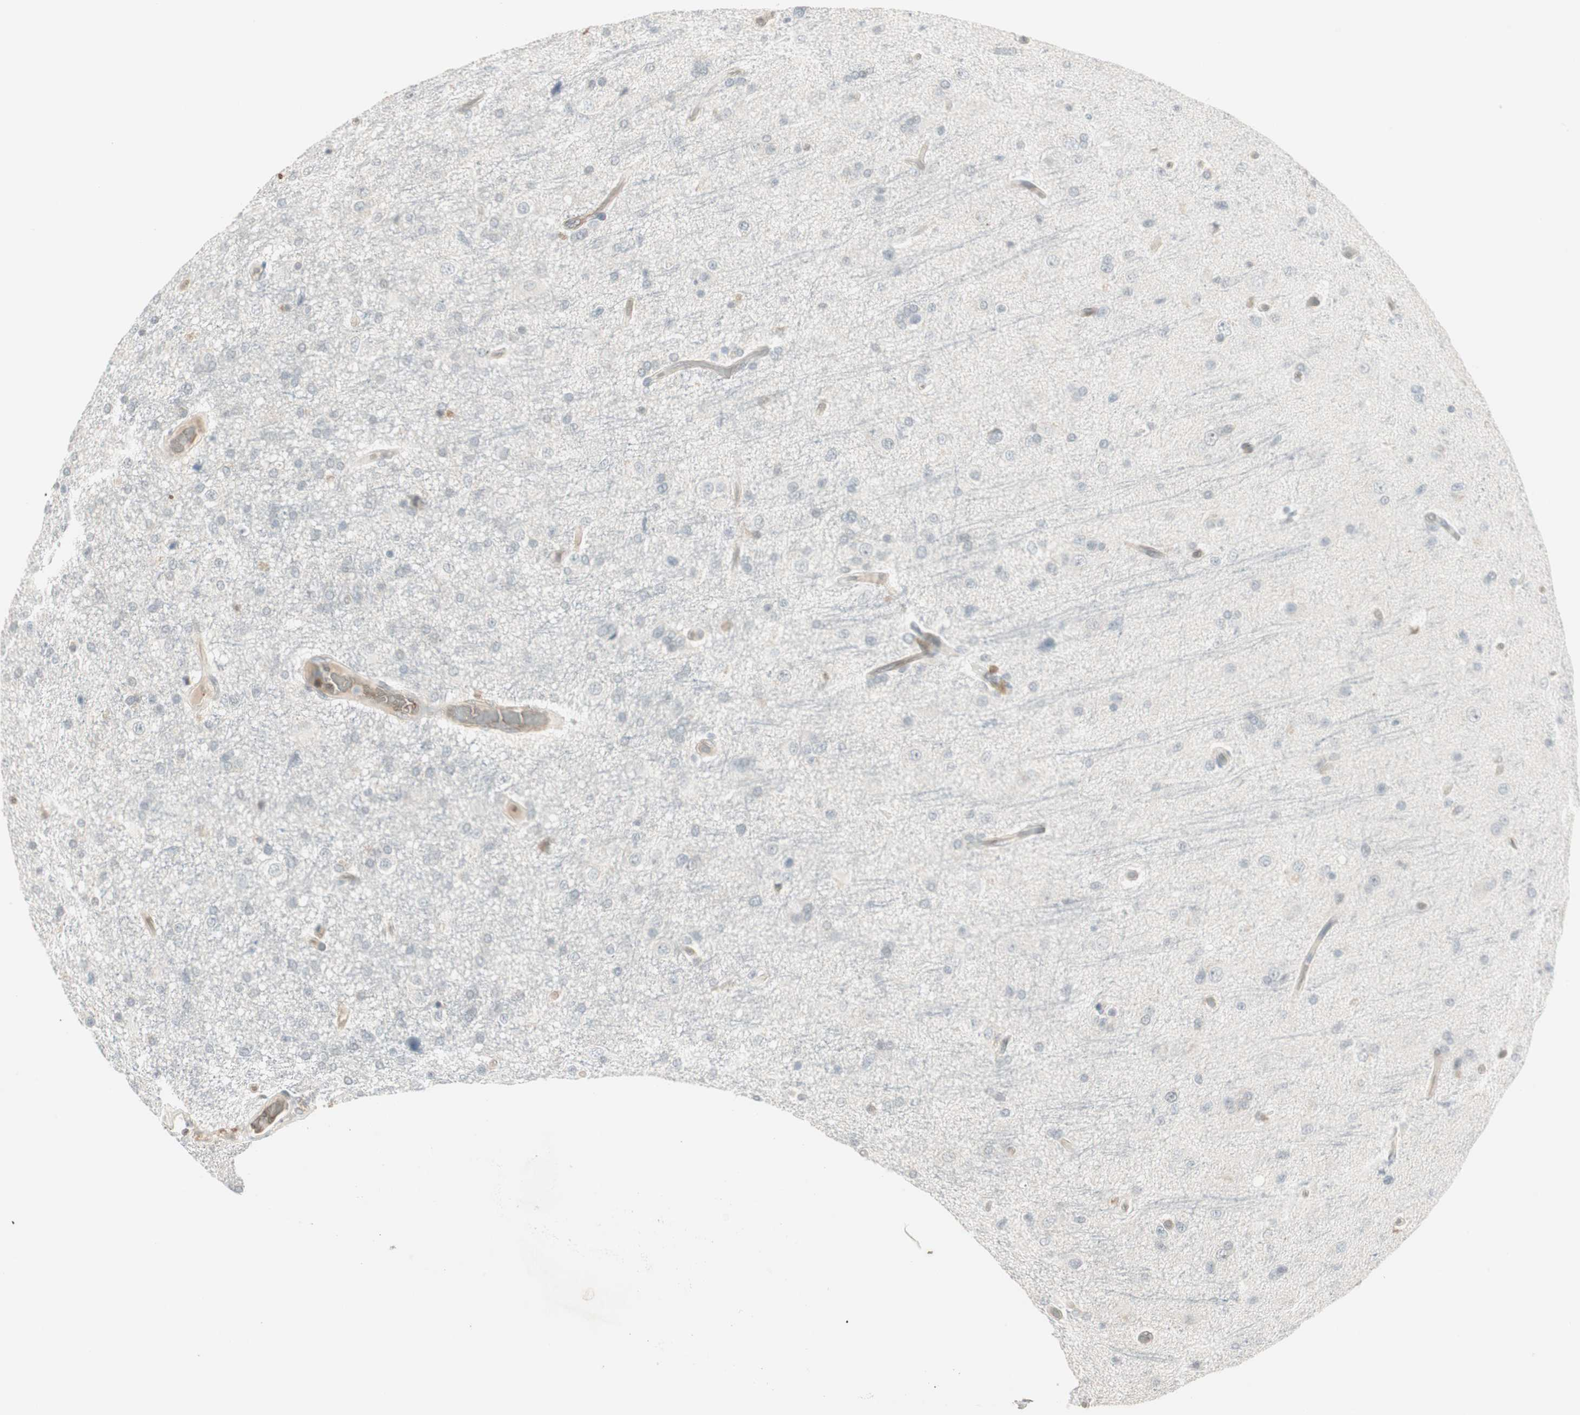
{"staining": {"intensity": "negative", "quantity": "none", "location": "none"}, "tissue": "glioma", "cell_type": "Tumor cells", "image_type": "cancer", "snomed": [{"axis": "morphology", "description": "Glioma, malignant, High grade"}, {"axis": "topography", "description": "Brain"}], "caption": "Immunohistochemistry (IHC) of human malignant glioma (high-grade) exhibits no staining in tumor cells.", "gene": "MAP4K1", "patient": {"sex": "male", "age": 33}}